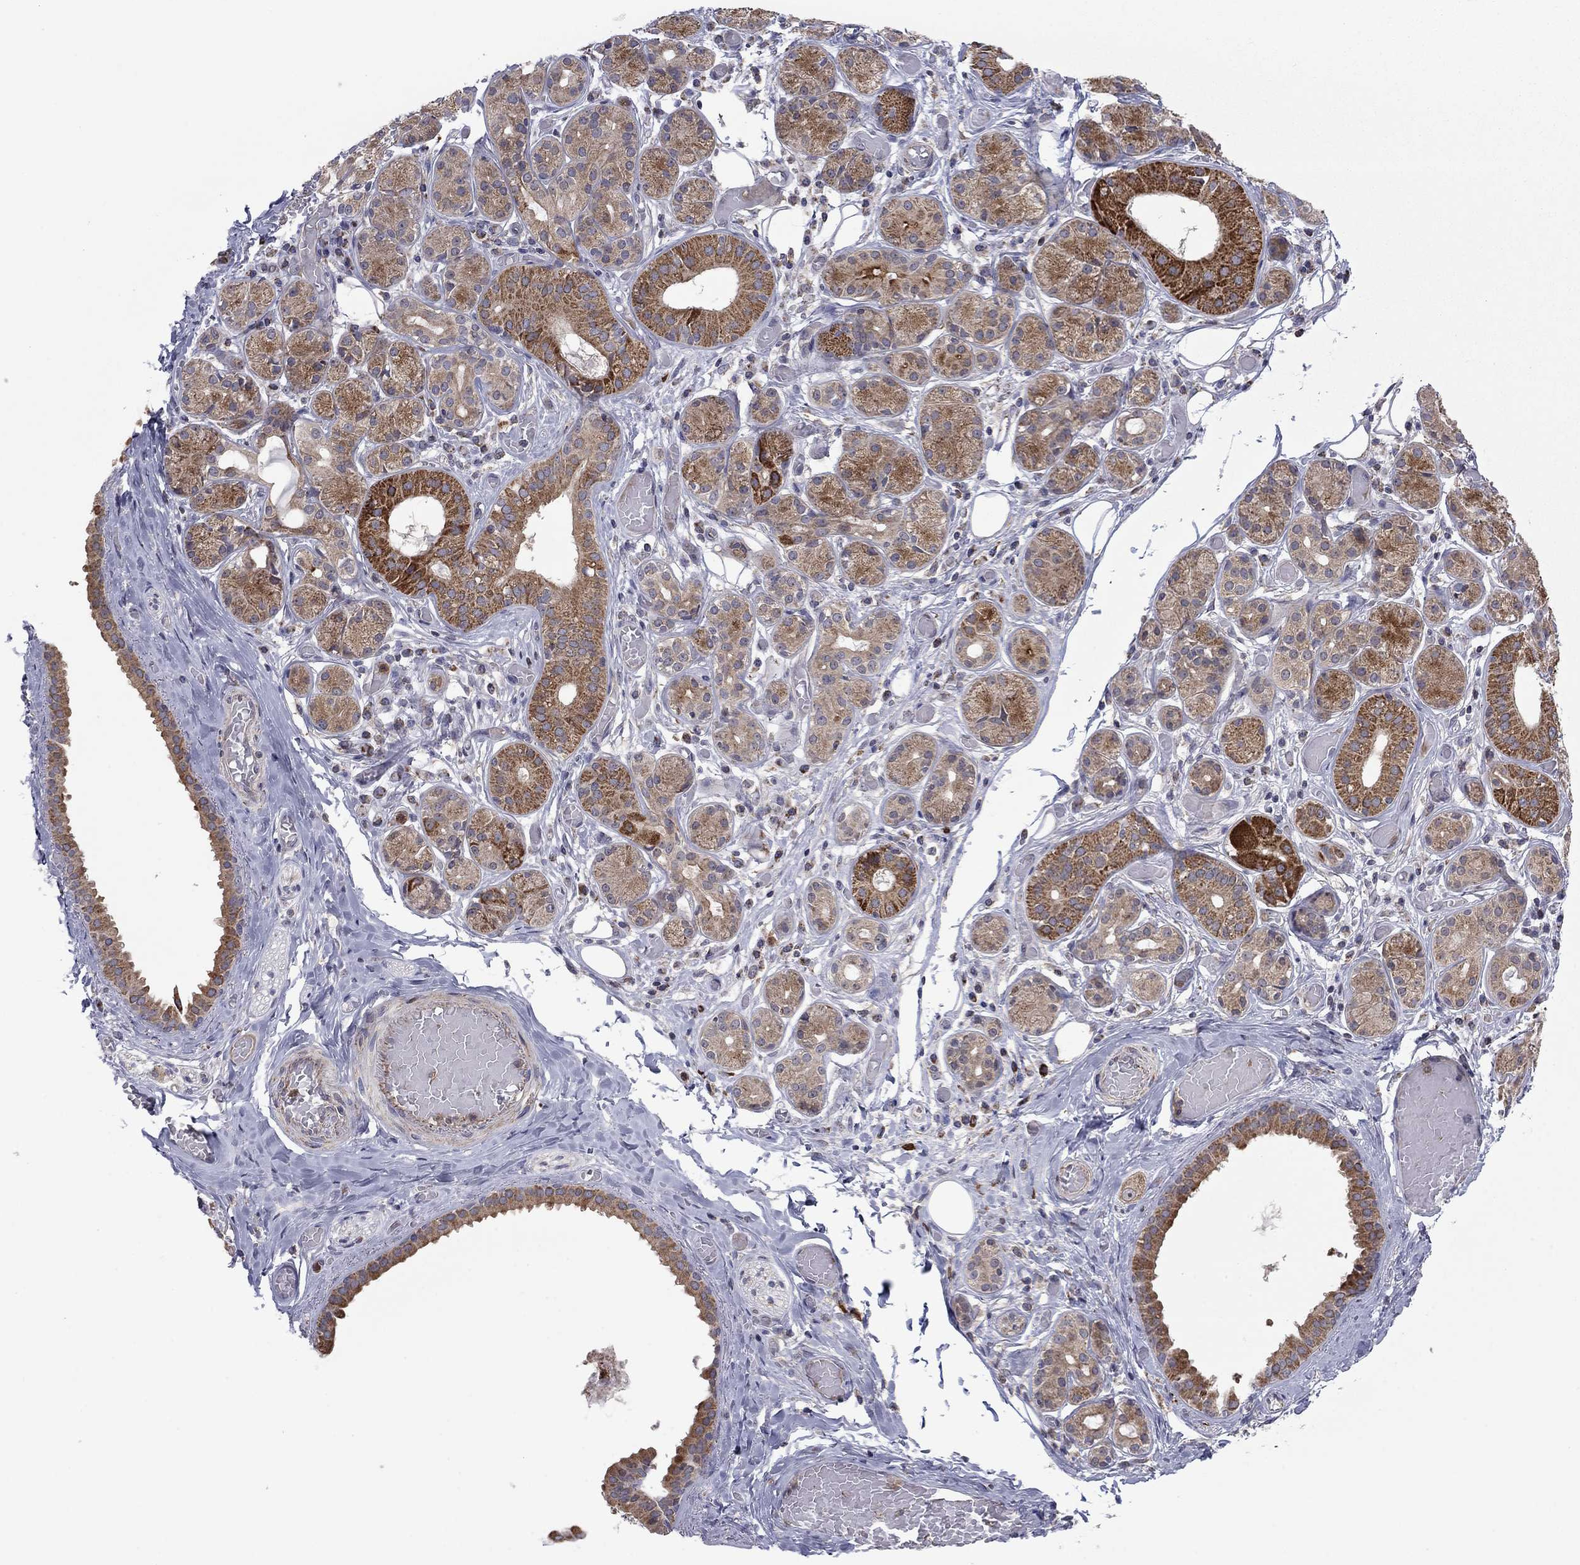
{"staining": {"intensity": "moderate", "quantity": ">75%", "location": "cytoplasmic/membranous"}, "tissue": "salivary gland", "cell_type": "Glandular cells", "image_type": "normal", "snomed": [{"axis": "morphology", "description": "Normal tissue, NOS"}, {"axis": "topography", "description": "Salivary gland"}, {"axis": "topography", "description": "Peripheral nerve tissue"}], "caption": "Immunohistochemistry (DAB) staining of unremarkable salivary gland displays moderate cytoplasmic/membranous protein expression in about >75% of glandular cells.", "gene": "DOP1B", "patient": {"sex": "male", "age": 71}}